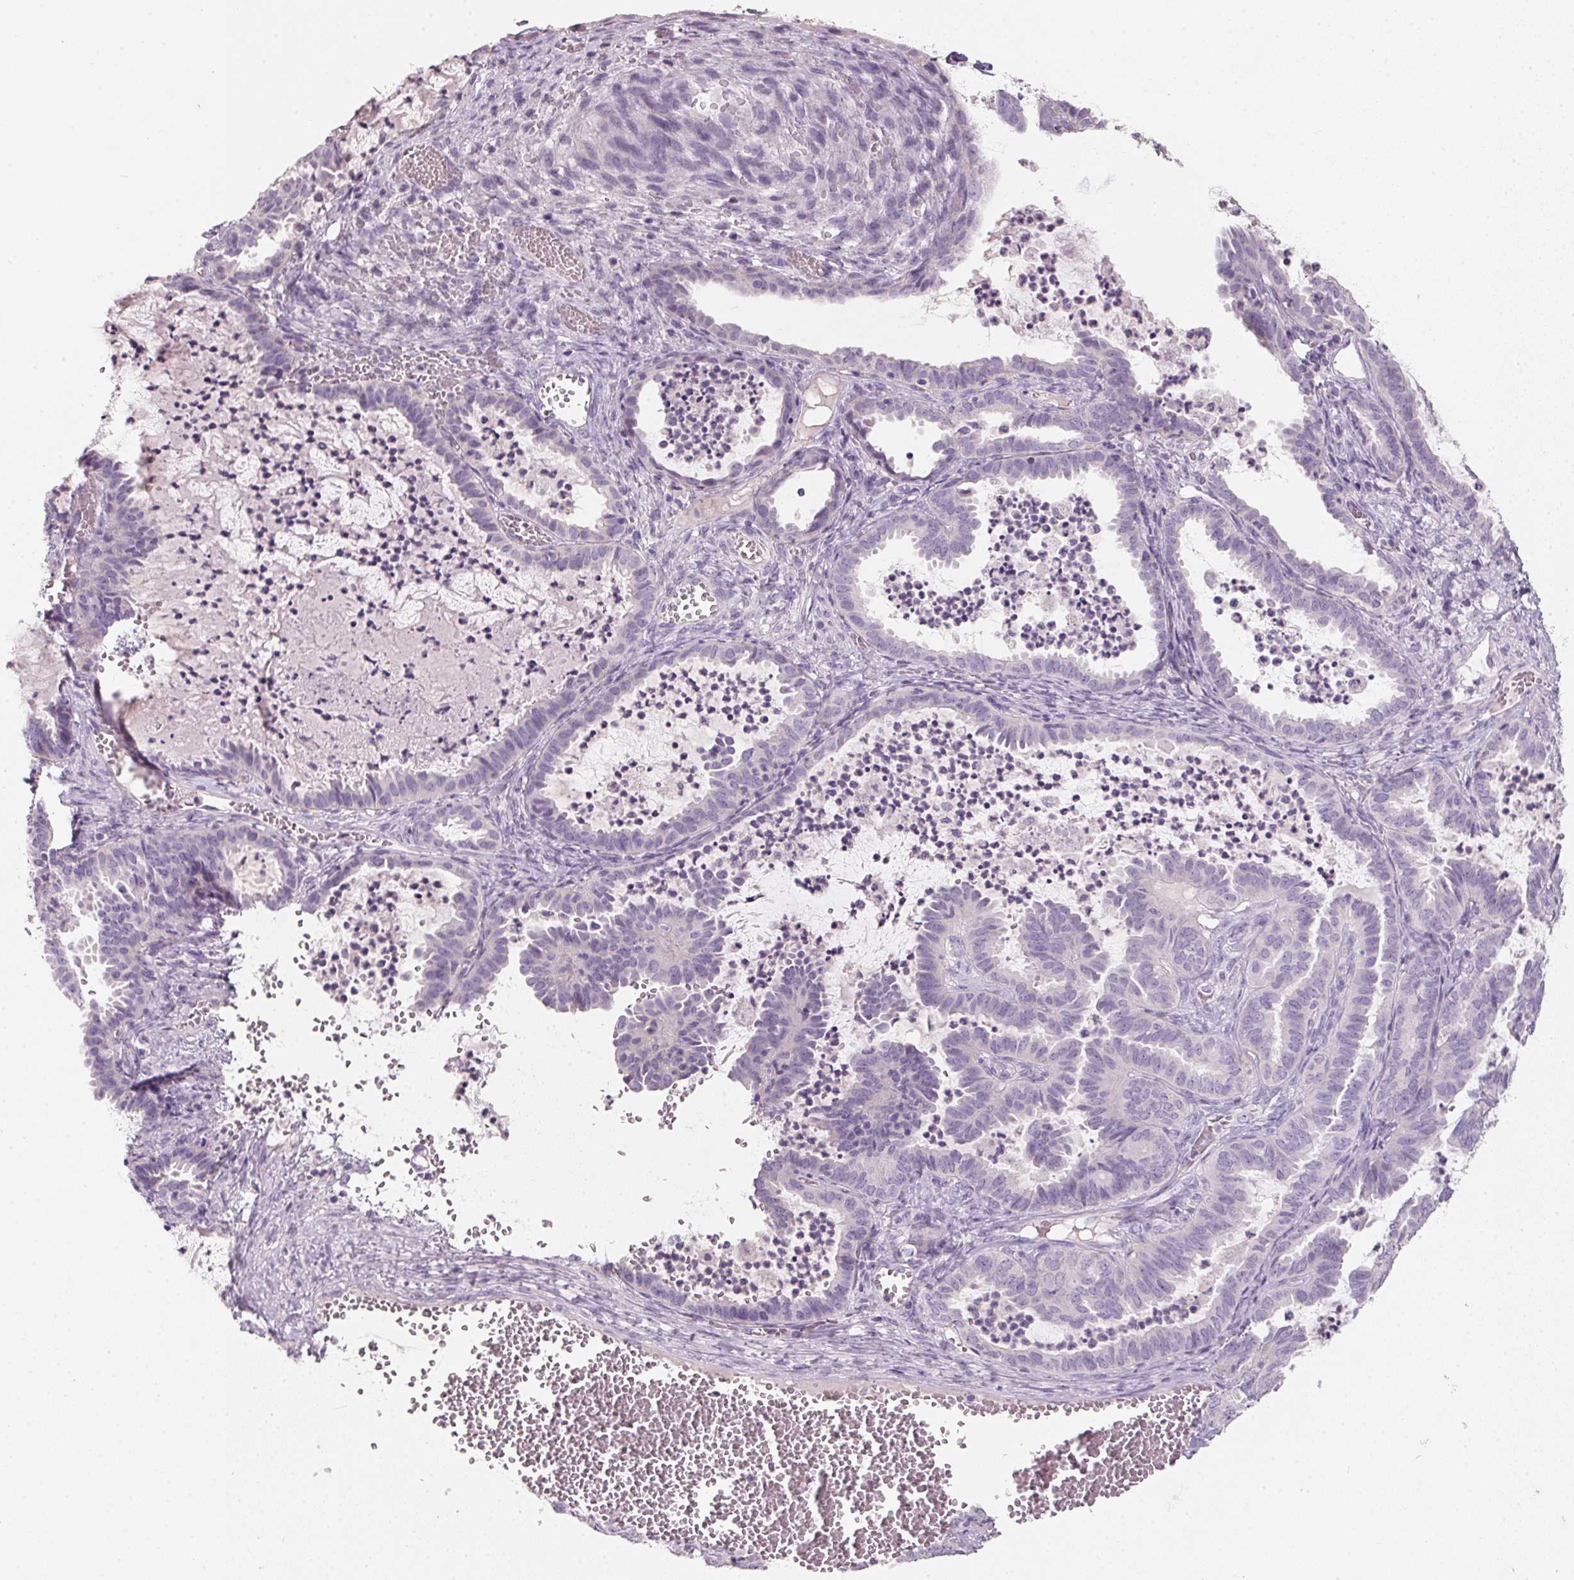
{"staining": {"intensity": "negative", "quantity": "none", "location": "none"}, "tissue": "ovarian cancer", "cell_type": "Tumor cells", "image_type": "cancer", "snomed": [{"axis": "morphology", "description": "Carcinoma, endometroid"}, {"axis": "topography", "description": "Ovary"}], "caption": "An immunohistochemistry (IHC) photomicrograph of ovarian endometroid carcinoma is shown. There is no staining in tumor cells of ovarian endometroid carcinoma. Nuclei are stained in blue.", "gene": "HSD17B1", "patient": {"sex": "female", "age": 70}}